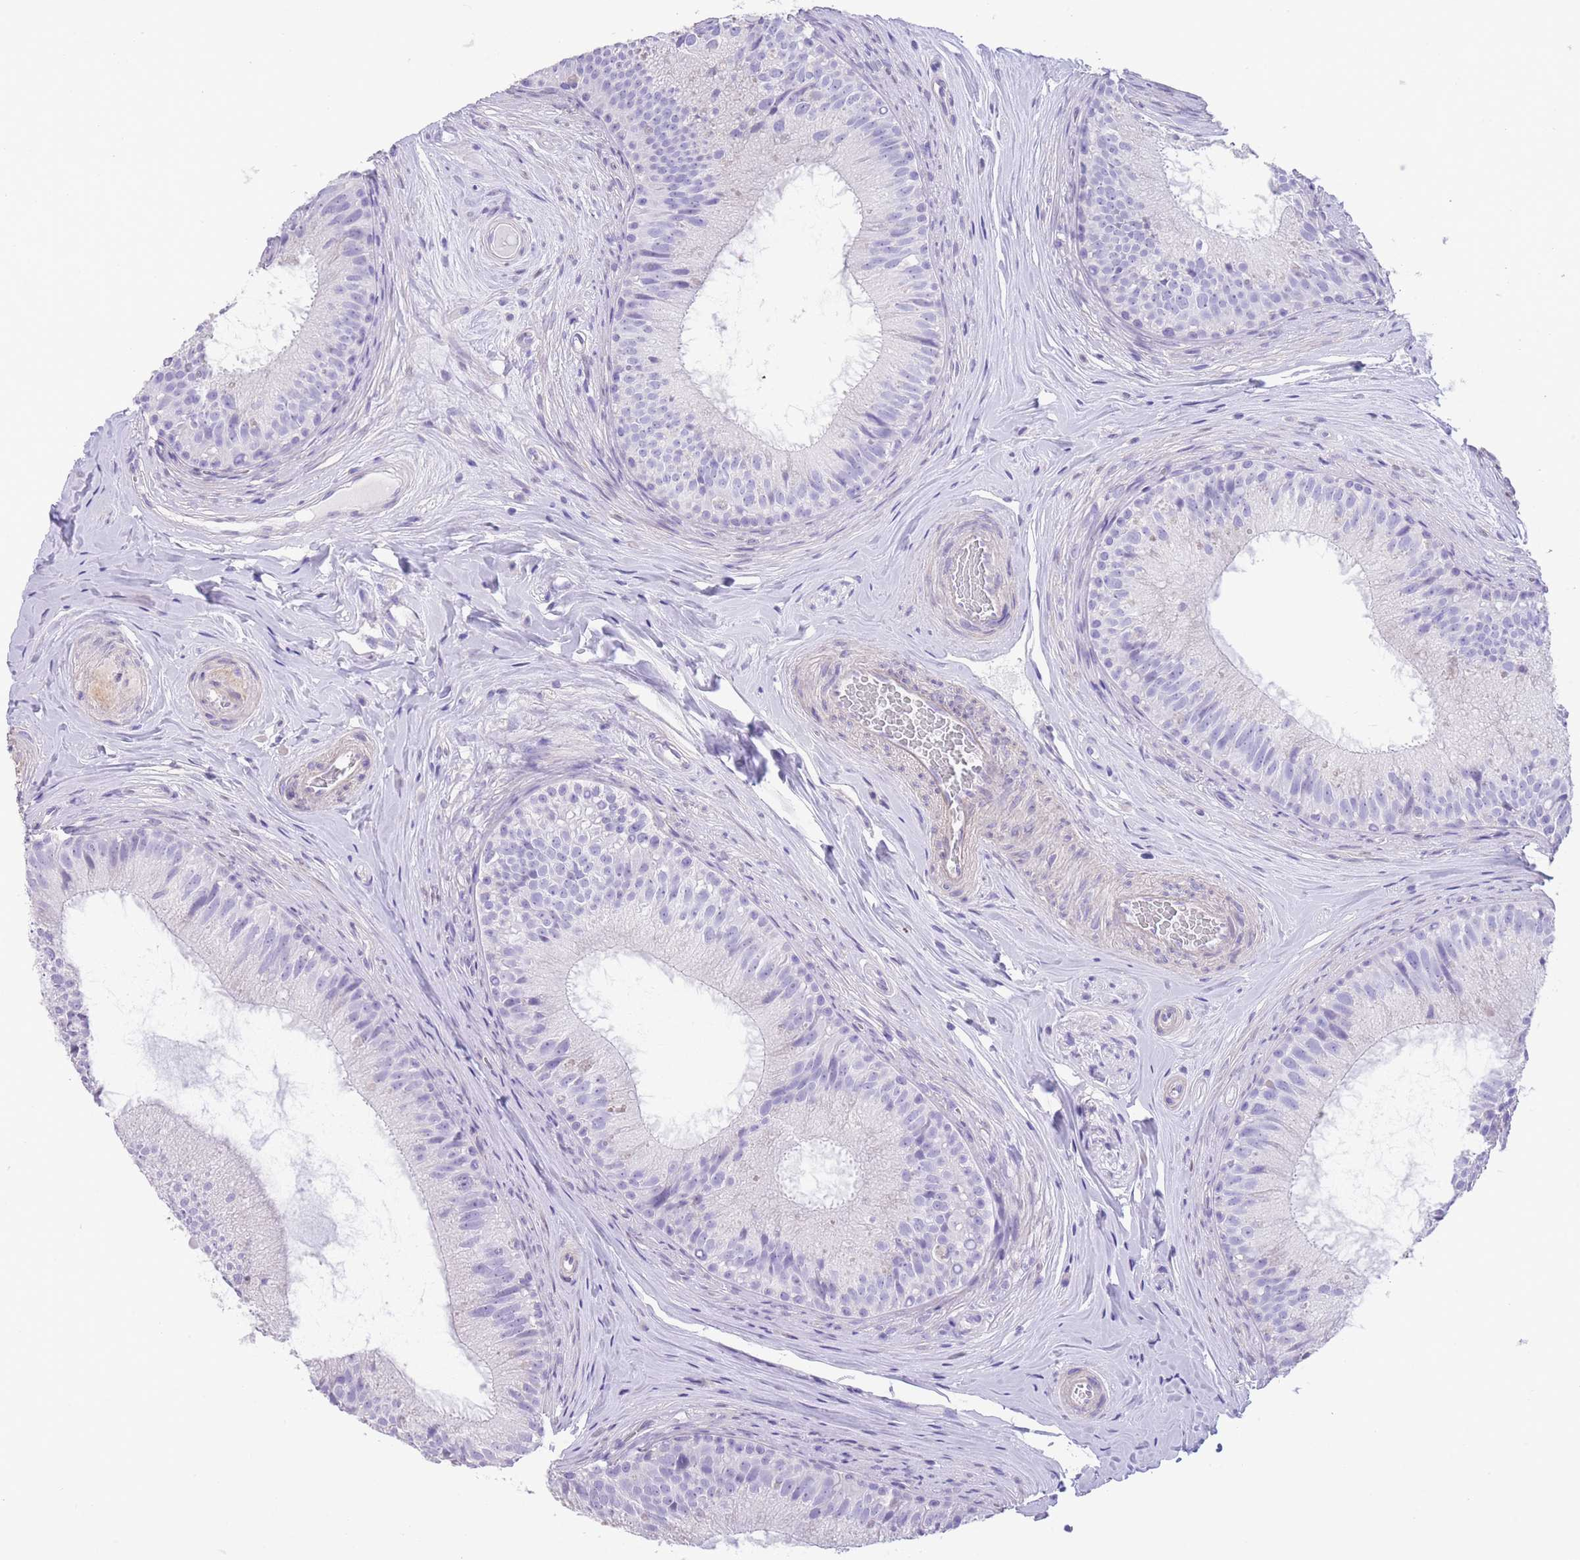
{"staining": {"intensity": "negative", "quantity": "none", "location": "none"}, "tissue": "epididymis", "cell_type": "Glandular cells", "image_type": "normal", "snomed": [{"axis": "morphology", "description": "Normal tissue, NOS"}, {"axis": "topography", "description": "Epididymis"}], "caption": "Immunohistochemistry (IHC) micrograph of unremarkable human epididymis stained for a protein (brown), which demonstrates no expression in glandular cells. Brightfield microscopy of immunohistochemistry stained with DAB (brown) and hematoxylin (blue), captured at high magnification.", "gene": "RAI2", "patient": {"sex": "male", "age": 34}}